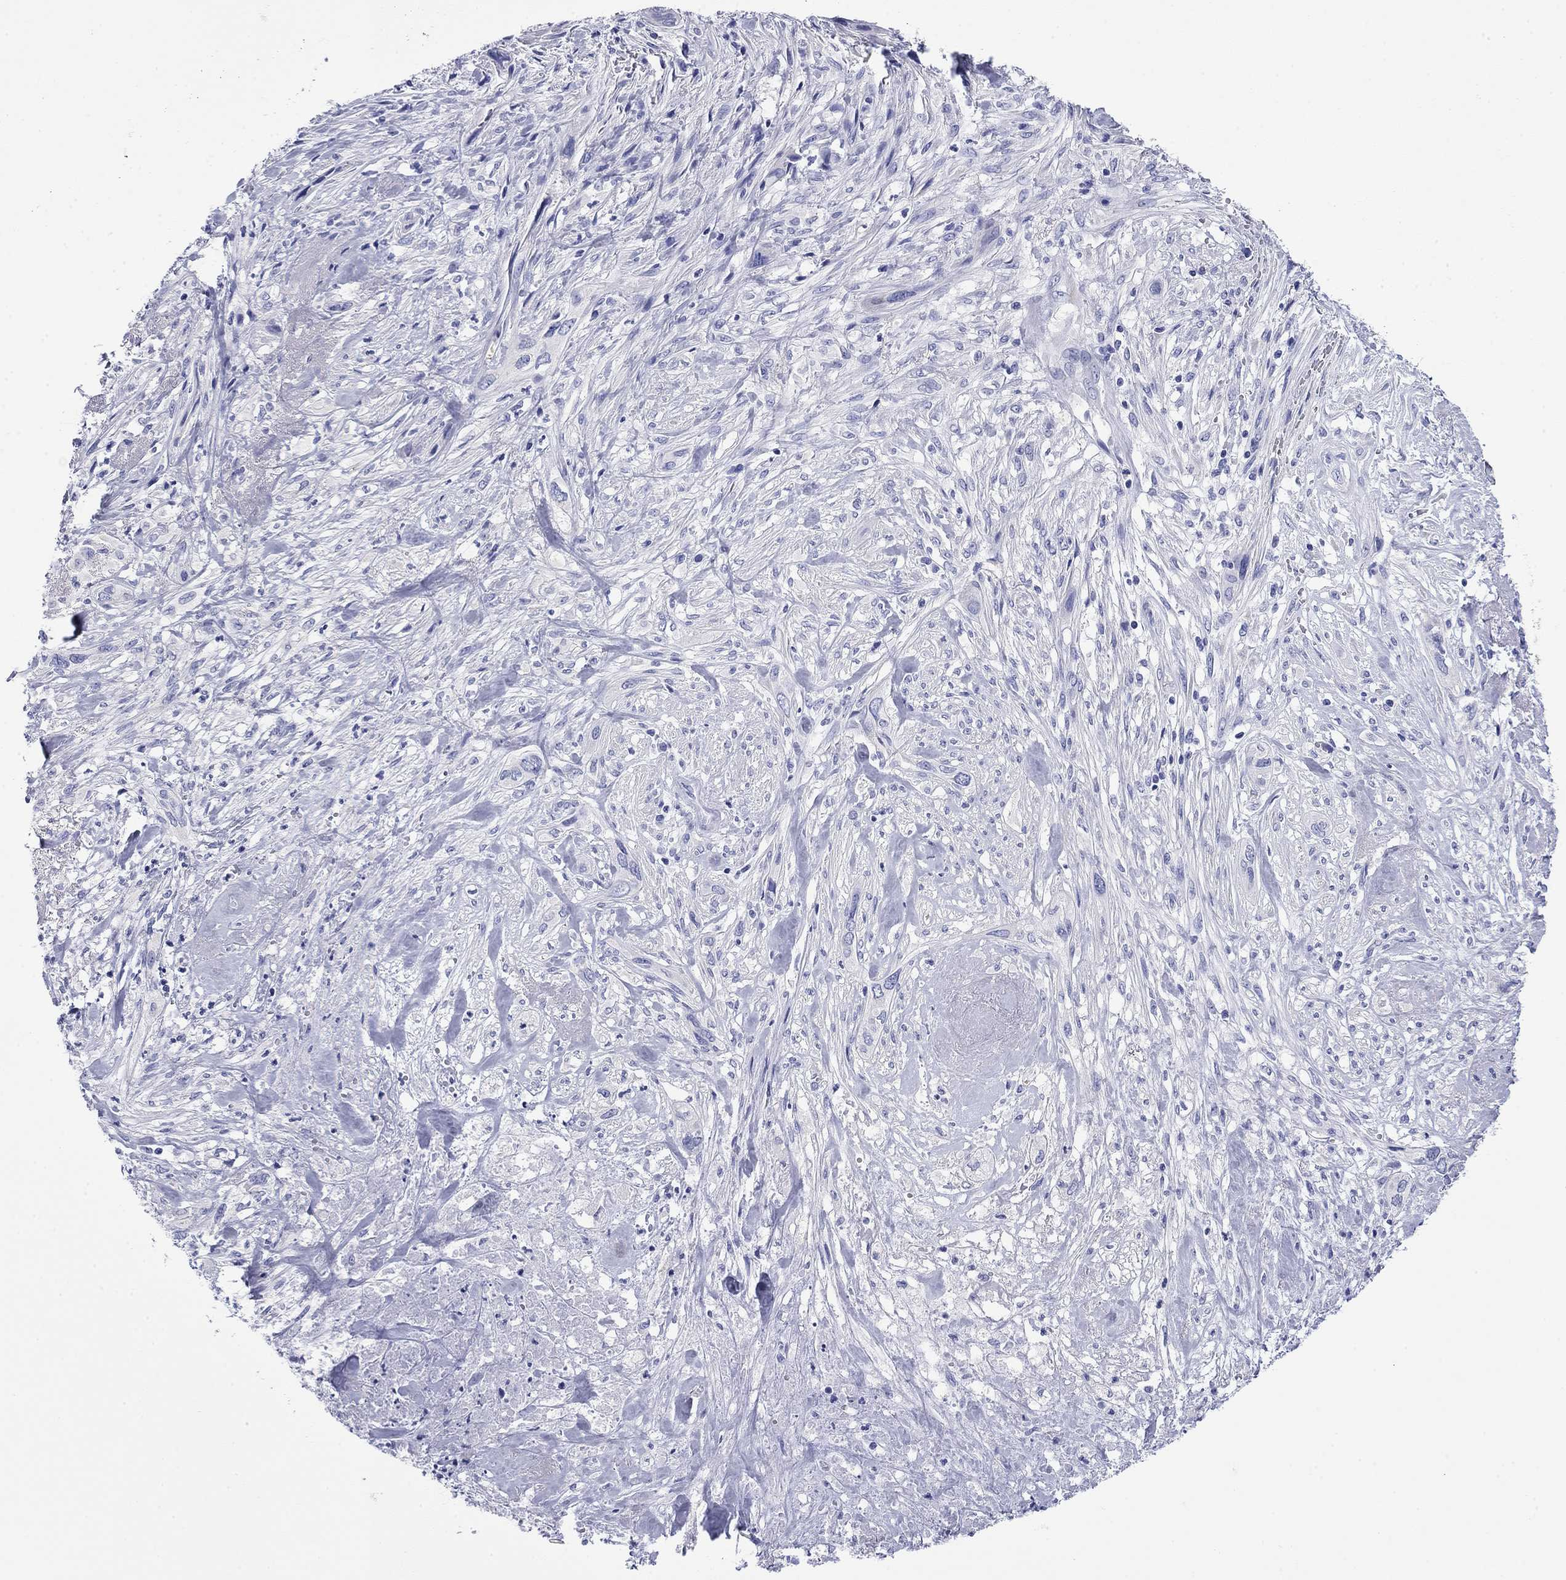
{"staining": {"intensity": "negative", "quantity": "none", "location": "none"}, "tissue": "cervical cancer", "cell_type": "Tumor cells", "image_type": "cancer", "snomed": [{"axis": "morphology", "description": "Squamous cell carcinoma, NOS"}, {"axis": "topography", "description": "Cervix"}], "caption": "The immunohistochemistry (IHC) image has no significant staining in tumor cells of cervical squamous cell carcinoma tissue. (DAB (3,3'-diaminobenzidine) IHC, high magnification).", "gene": "GIP", "patient": {"sex": "female", "age": 57}}